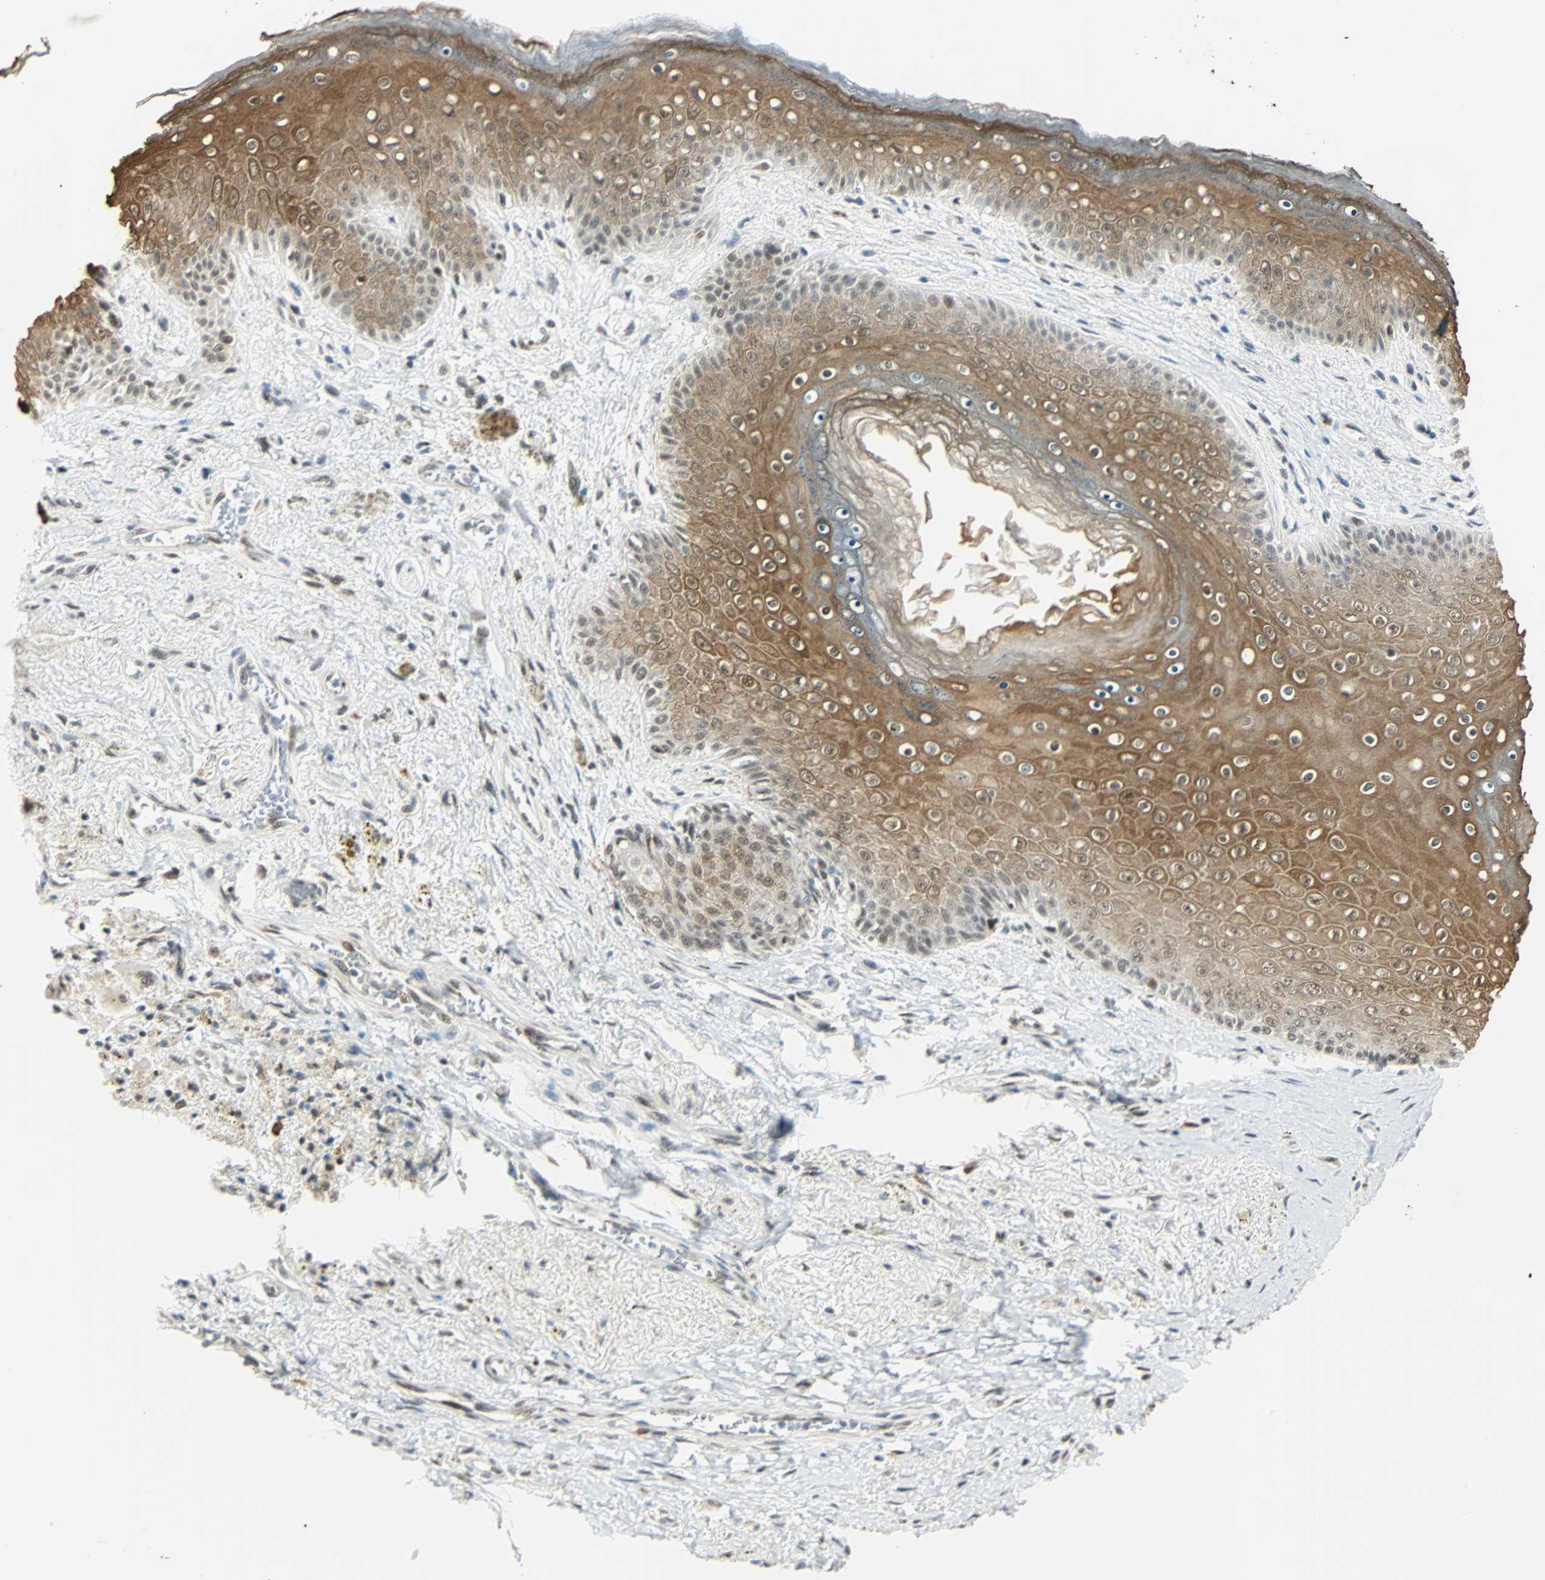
{"staining": {"intensity": "strong", "quantity": ">75%", "location": "cytoplasmic/membranous,nuclear"}, "tissue": "skin", "cell_type": "Epidermal cells", "image_type": "normal", "snomed": [{"axis": "morphology", "description": "Normal tissue, NOS"}, {"axis": "topography", "description": "Anal"}], "caption": "Approximately >75% of epidermal cells in unremarkable skin show strong cytoplasmic/membranous,nuclear protein expression as visualized by brown immunohistochemical staining.", "gene": "NELFE", "patient": {"sex": "female", "age": 46}}